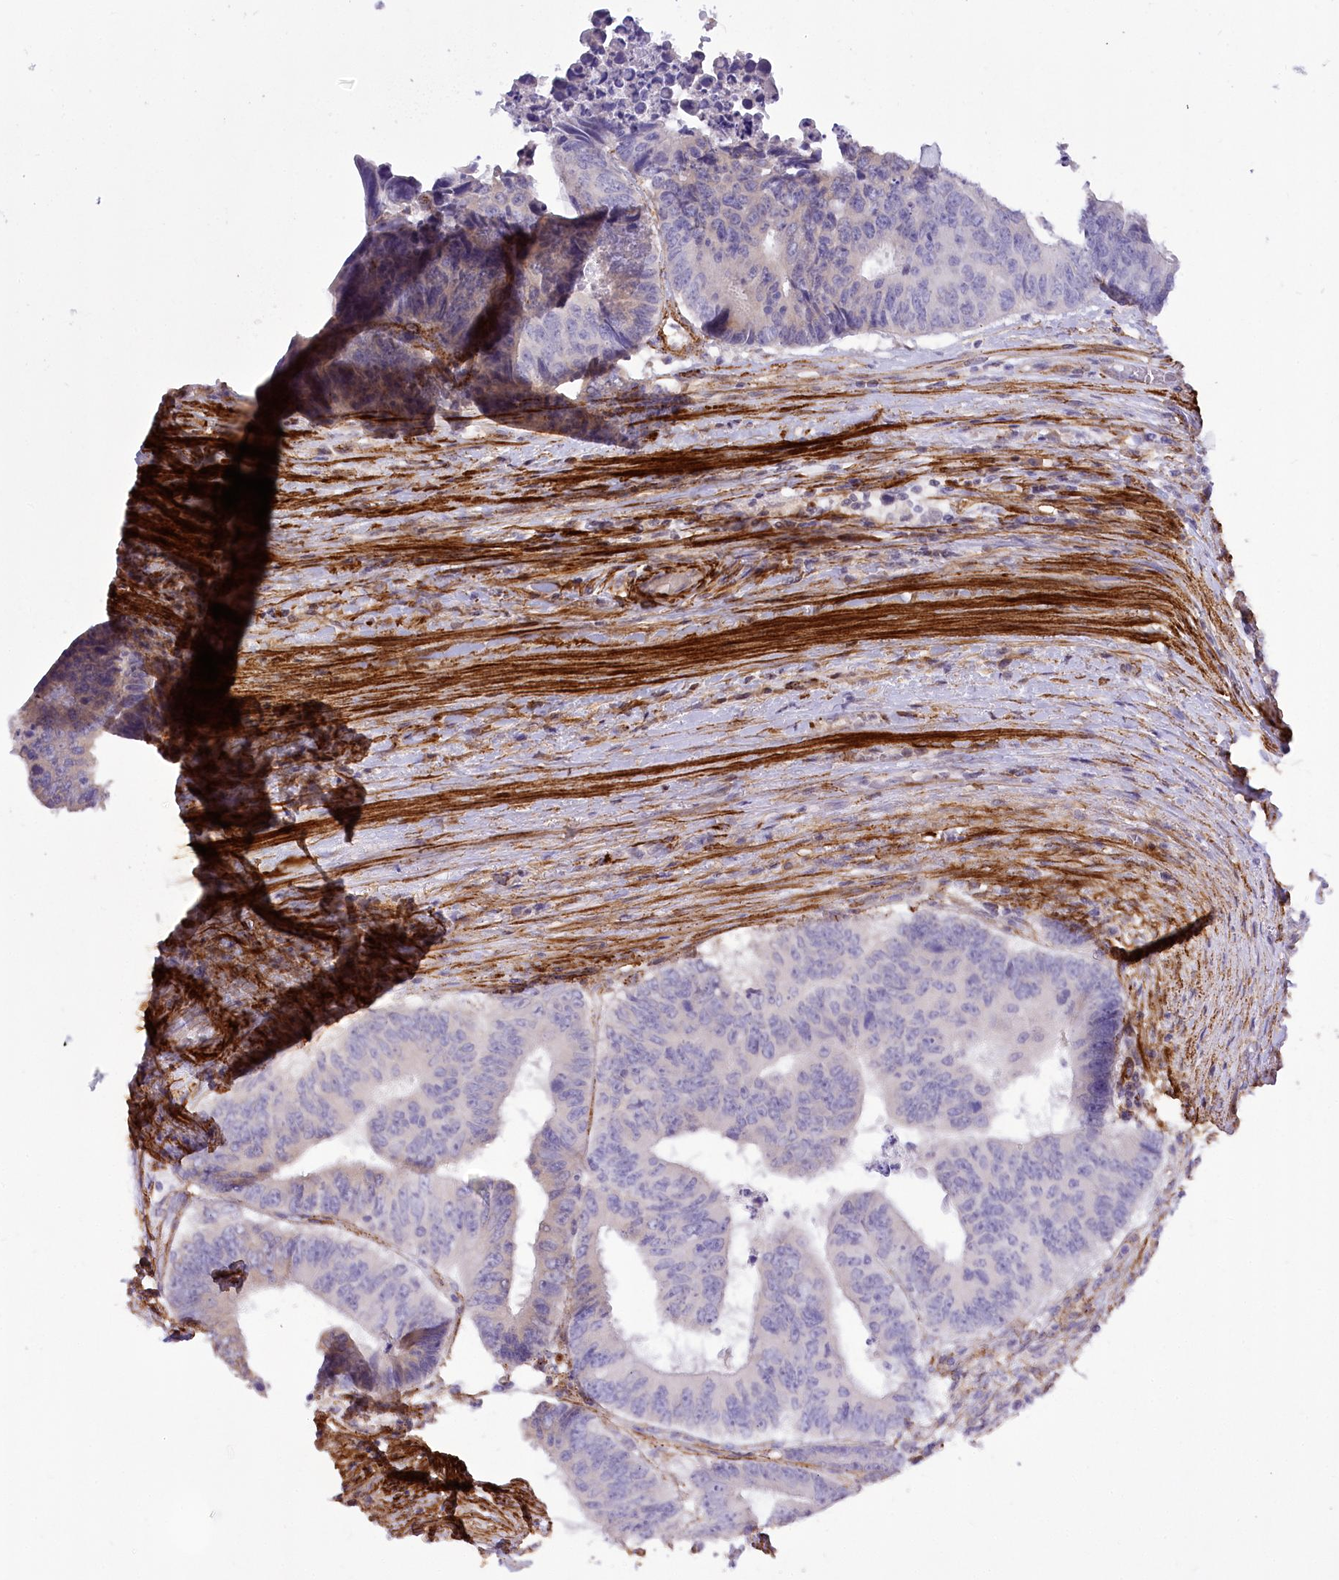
{"staining": {"intensity": "negative", "quantity": "none", "location": "none"}, "tissue": "colorectal cancer", "cell_type": "Tumor cells", "image_type": "cancer", "snomed": [{"axis": "morphology", "description": "Adenocarcinoma, NOS"}, {"axis": "topography", "description": "Rectum"}], "caption": "Histopathology image shows no significant protein expression in tumor cells of colorectal adenocarcinoma. Nuclei are stained in blue.", "gene": "SYNPO2", "patient": {"sex": "male", "age": 84}}